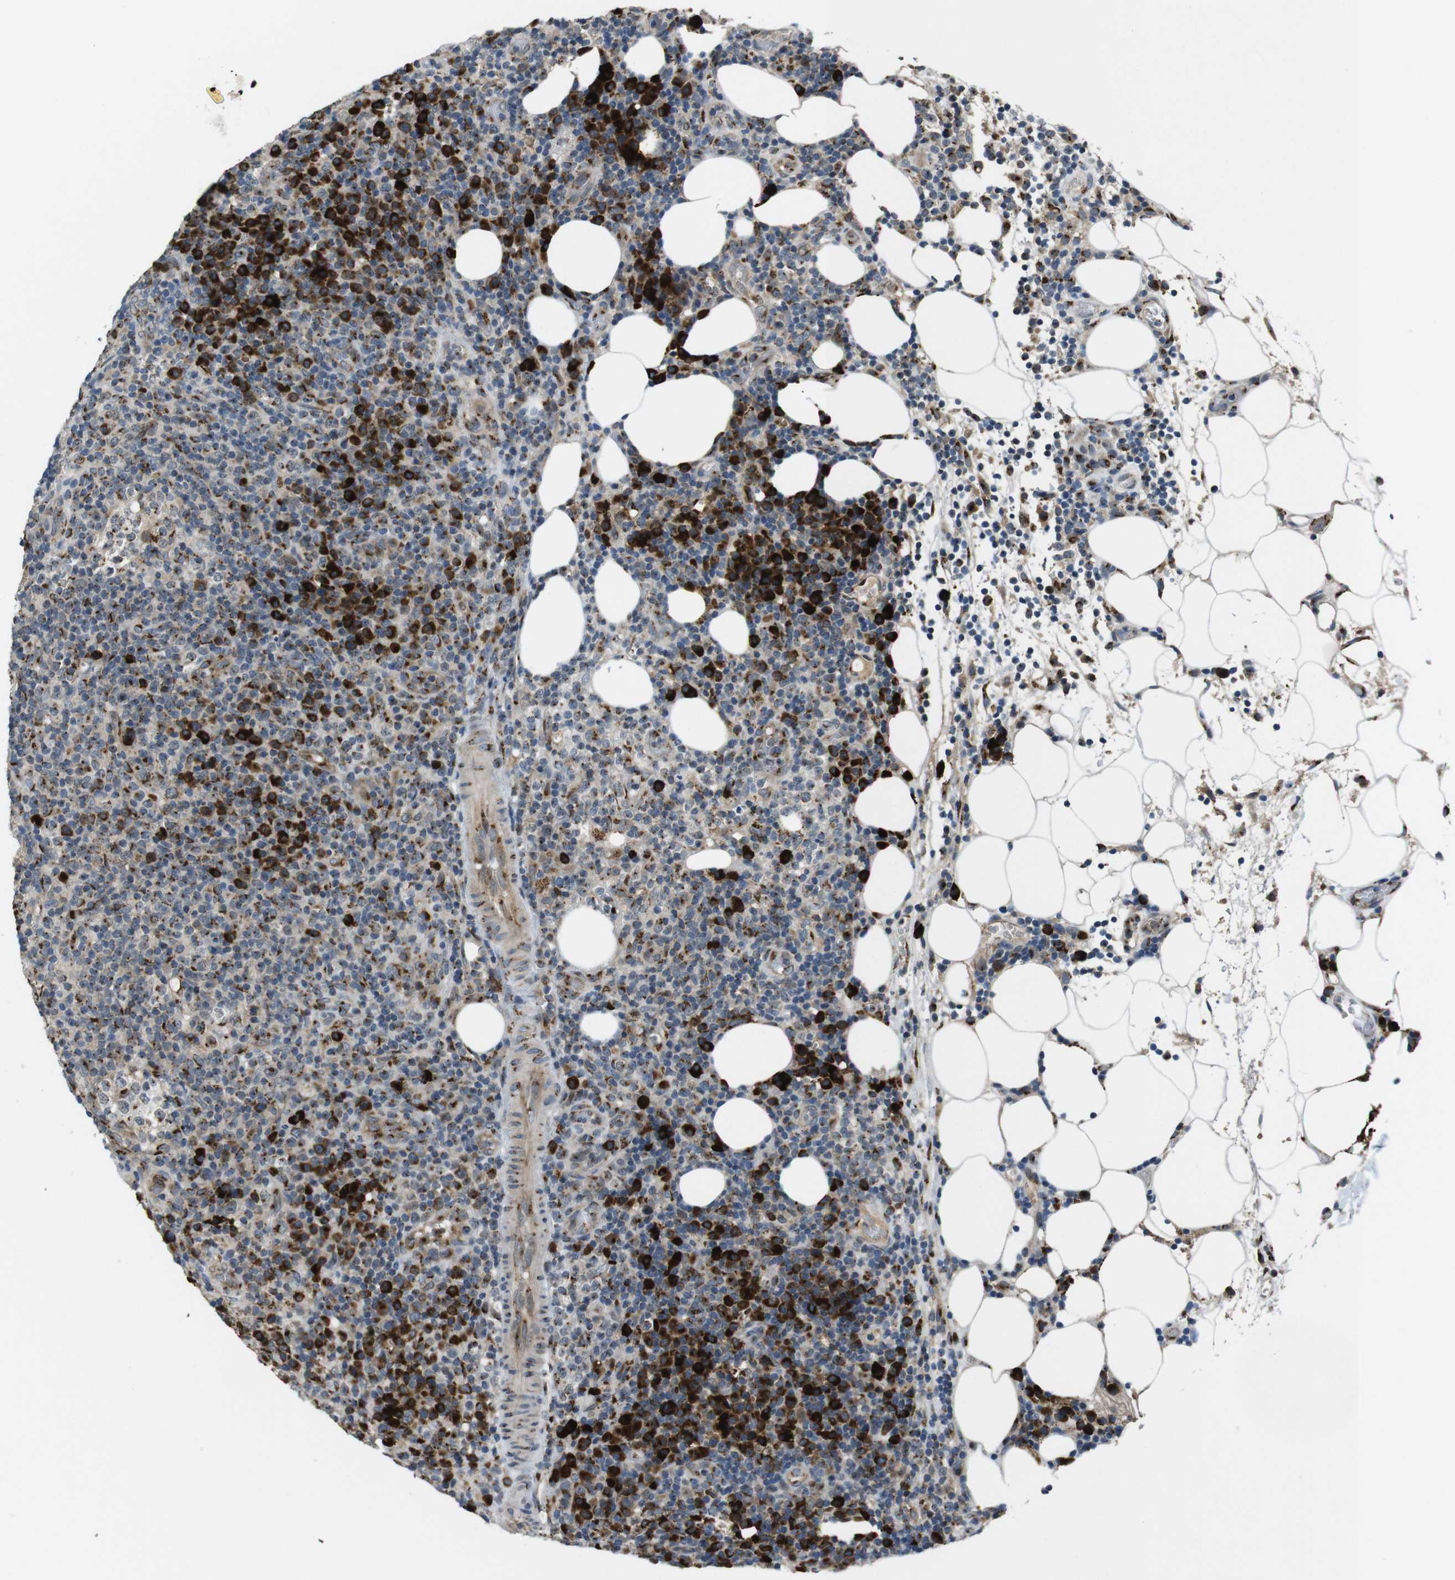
{"staining": {"intensity": "moderate", "quantity": ">75%", "location": "cytoplasmic/membranous"}, "tissue": "lymphoma", "cell_type": "Tumor cells", "image_type": "cancer", "snomed": [{"axis": "morphology", "description": "Malignant lymphoma, non-Hodgkin's type, High grade"}, {"axis": "topography", "description": "Lymph node"}], "caption": "High-power microscopy captured an immunohistochemistry (IHC) micrograph of lymphoma, revealing moderate cytoplasmic/membranous staining in about >75% of tumor cells.", "gene": "ZFPL1", "patient": {"sex": "female", "age": 76}}